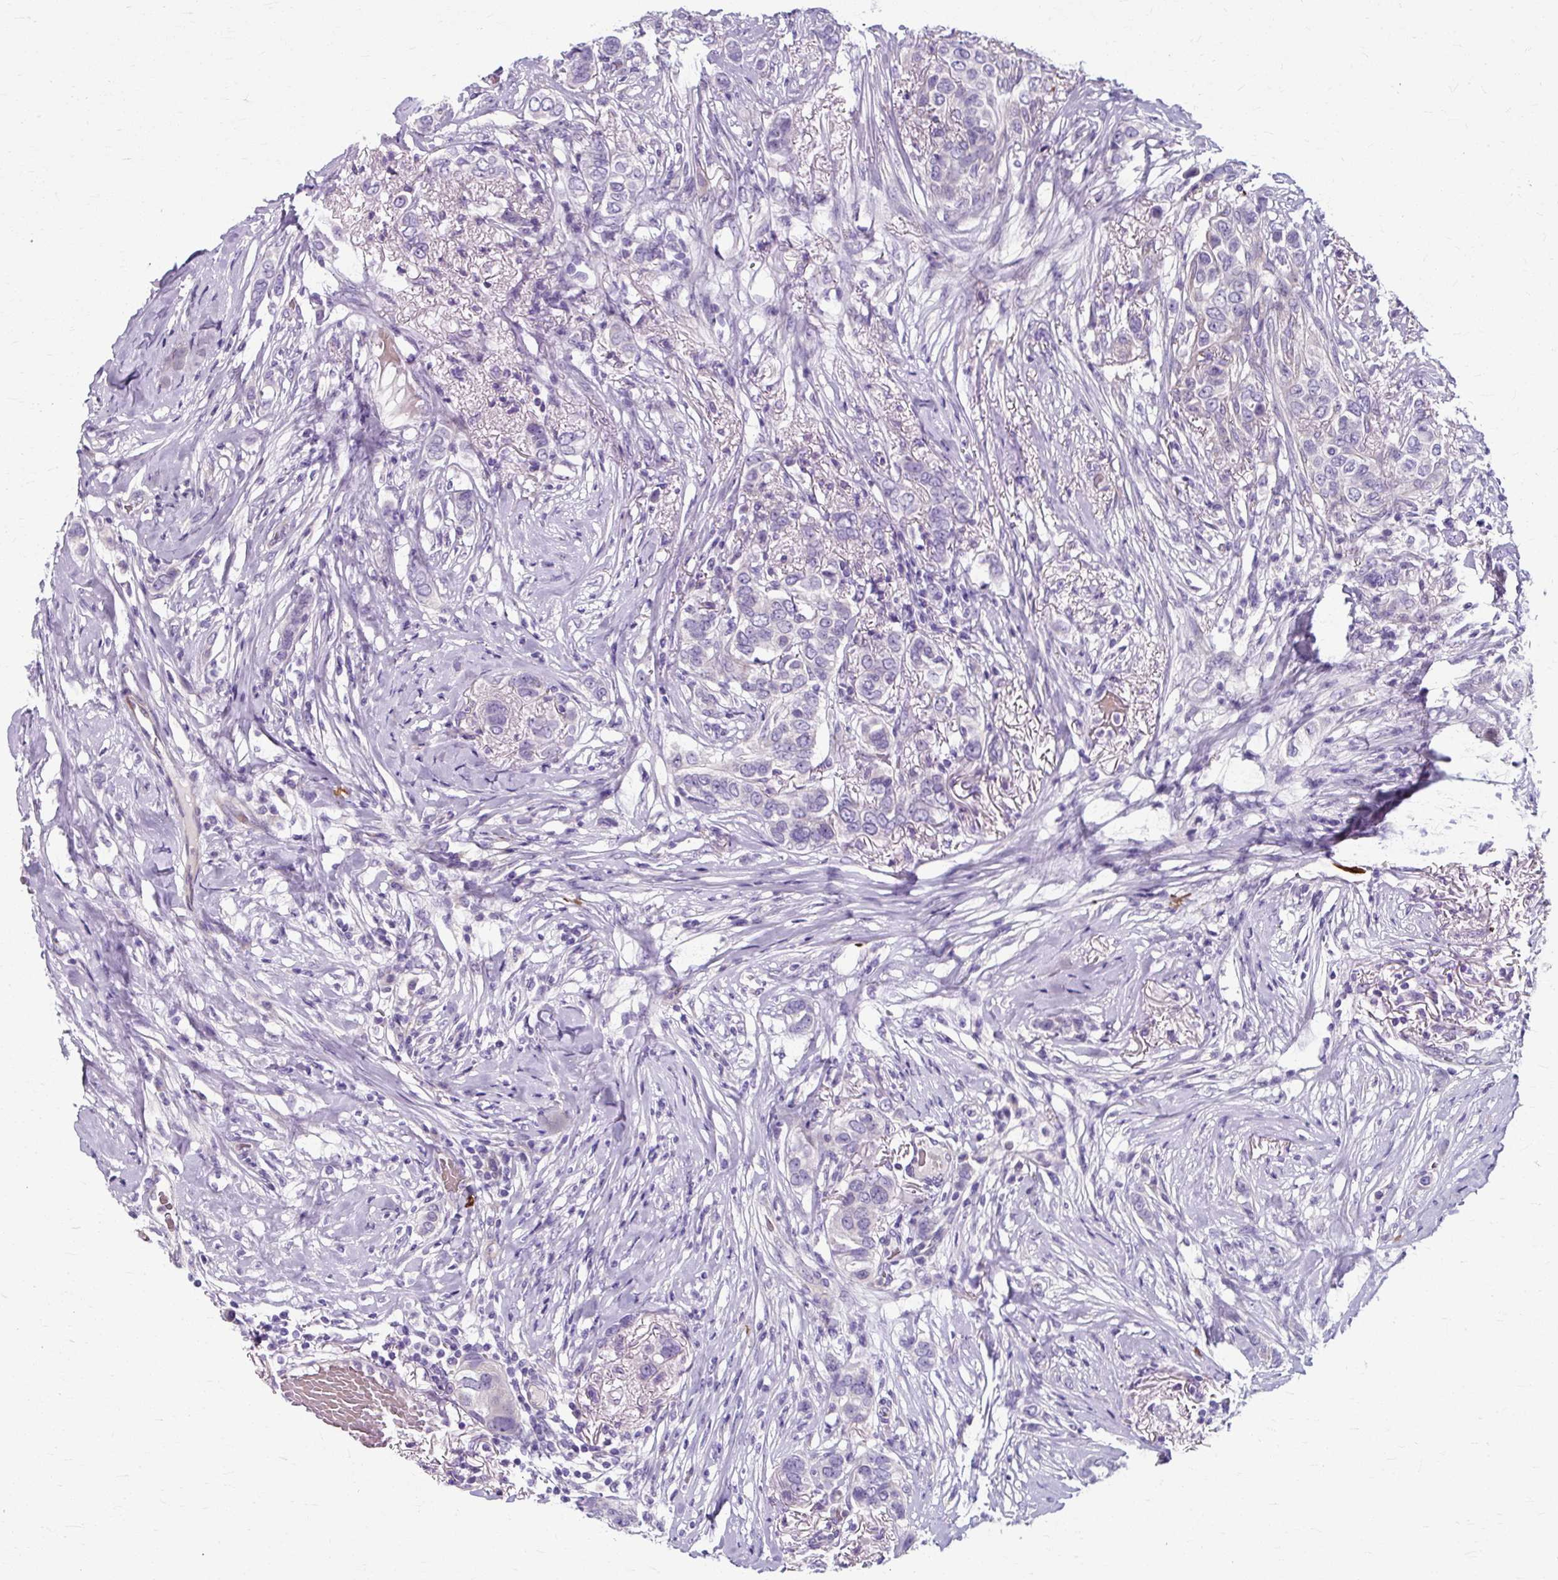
{"staining": {"intensity": "negative", "quantity": "none", "location": "none"}, "tissue": "breast cancer", "cell_type": "Tumor cells", "image_type": "cancer", "snomed": [{"axis": "morphology", "description": "Lobular carcinoma"}, {"axis": "topography", "description": "Breast"}], "caption": "Breast cancer was stained to show a protein in brown. There is no significant expression in tumor cells.", "gene": "ZNF555", "patient": {"sex": "female", "age": 51}}